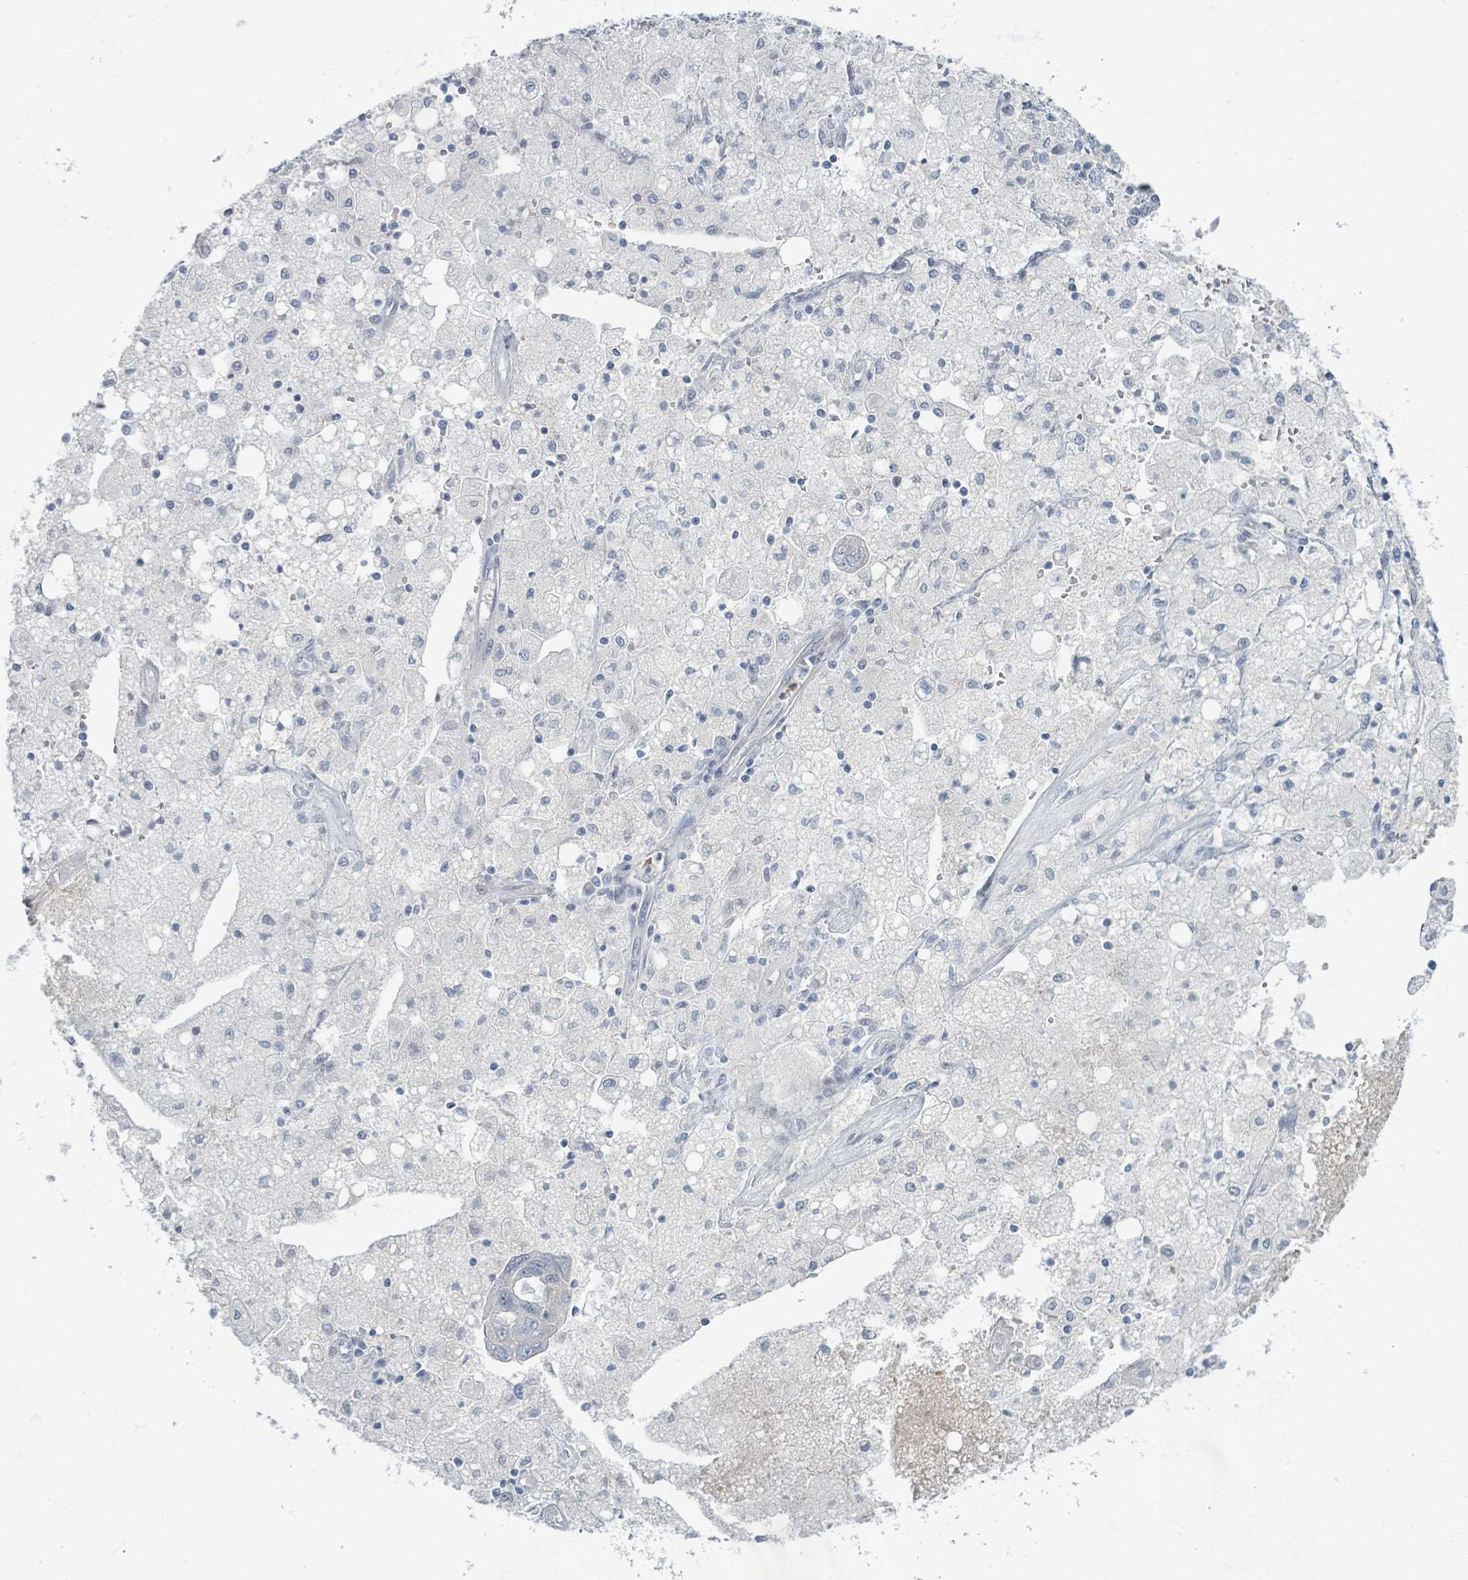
{"staining": {"intensity": "negative", "quantity": "none", "location": "none"}, "tissue": "ovarian cancer", "cell_type": "Tumor cells", "image_type": "cancer", "snomed": [{"axis": "morphology", "description": "Carcinoma, NOS"}, {"axis": "morphology", "description": "Cystadenocarcinoma, serous, NOS"}, {"axis": "topography", "description": "Ovary"}], "caption": "This photomicrograph is of ovarian carcinoma stained with immunohistochemistry to label a protein in brown with the nuclei are counter-stained blue. There is no expression in tumor cells.", "gene": "WNT11", "patient": {"sex": "female", "age": 69}}